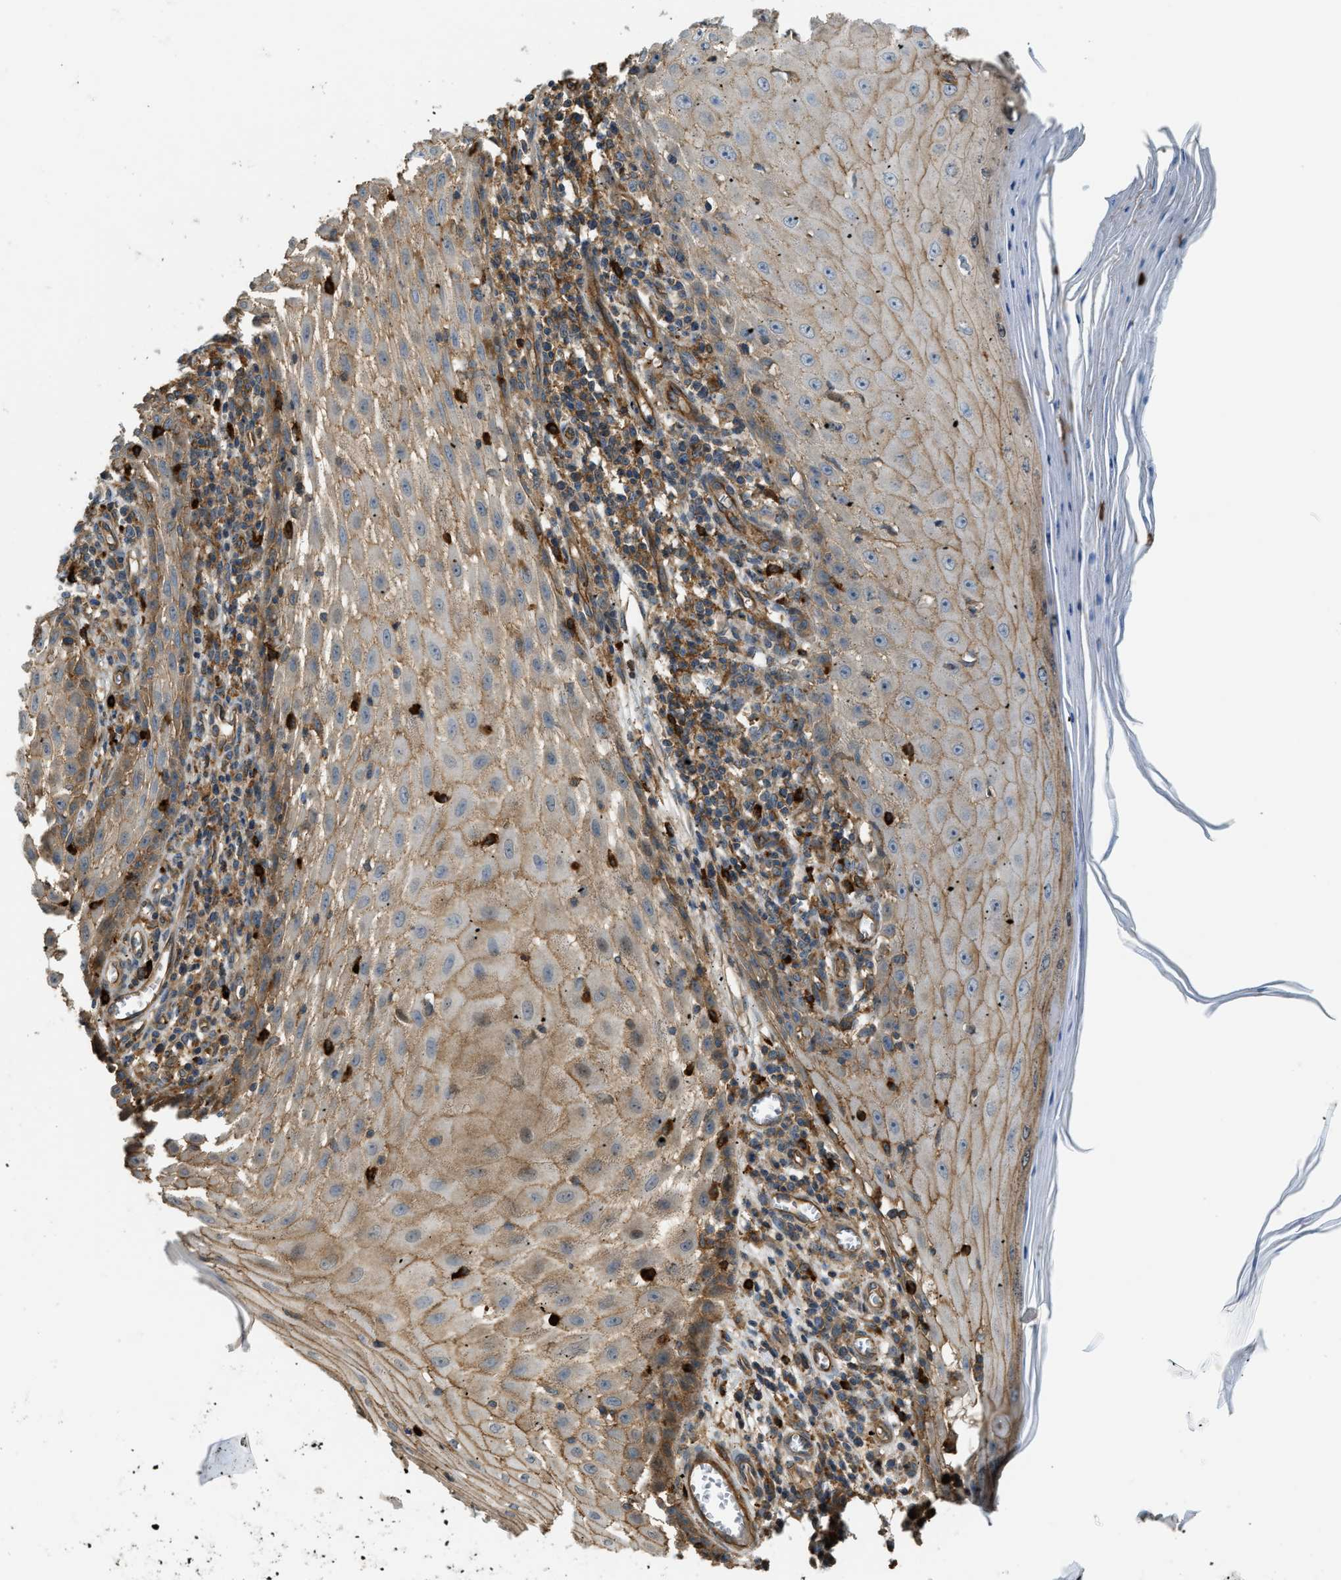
{"staining": {"intensity": "weak", "quantity": ">75%", "location": "cytoplasmic/membranous"}, "tissue": "skin cancer", "cell_type": "Tumor cells", "image_type": "cancer", "snomed": [{"axis": "morphology", "description": "Squamous cell carcinoma, NOS"}, {"axis": "topography", "description": "Skin"}], "caption": "Skin cancer (squamous cell carcinoma) was stained to show a protein in brown. There is low levels of weak cytoplasmic/membranous staining in about >75% of tumor cells.", "gene": "BAG4", "patient": {"sex": "female", "age": 73}}